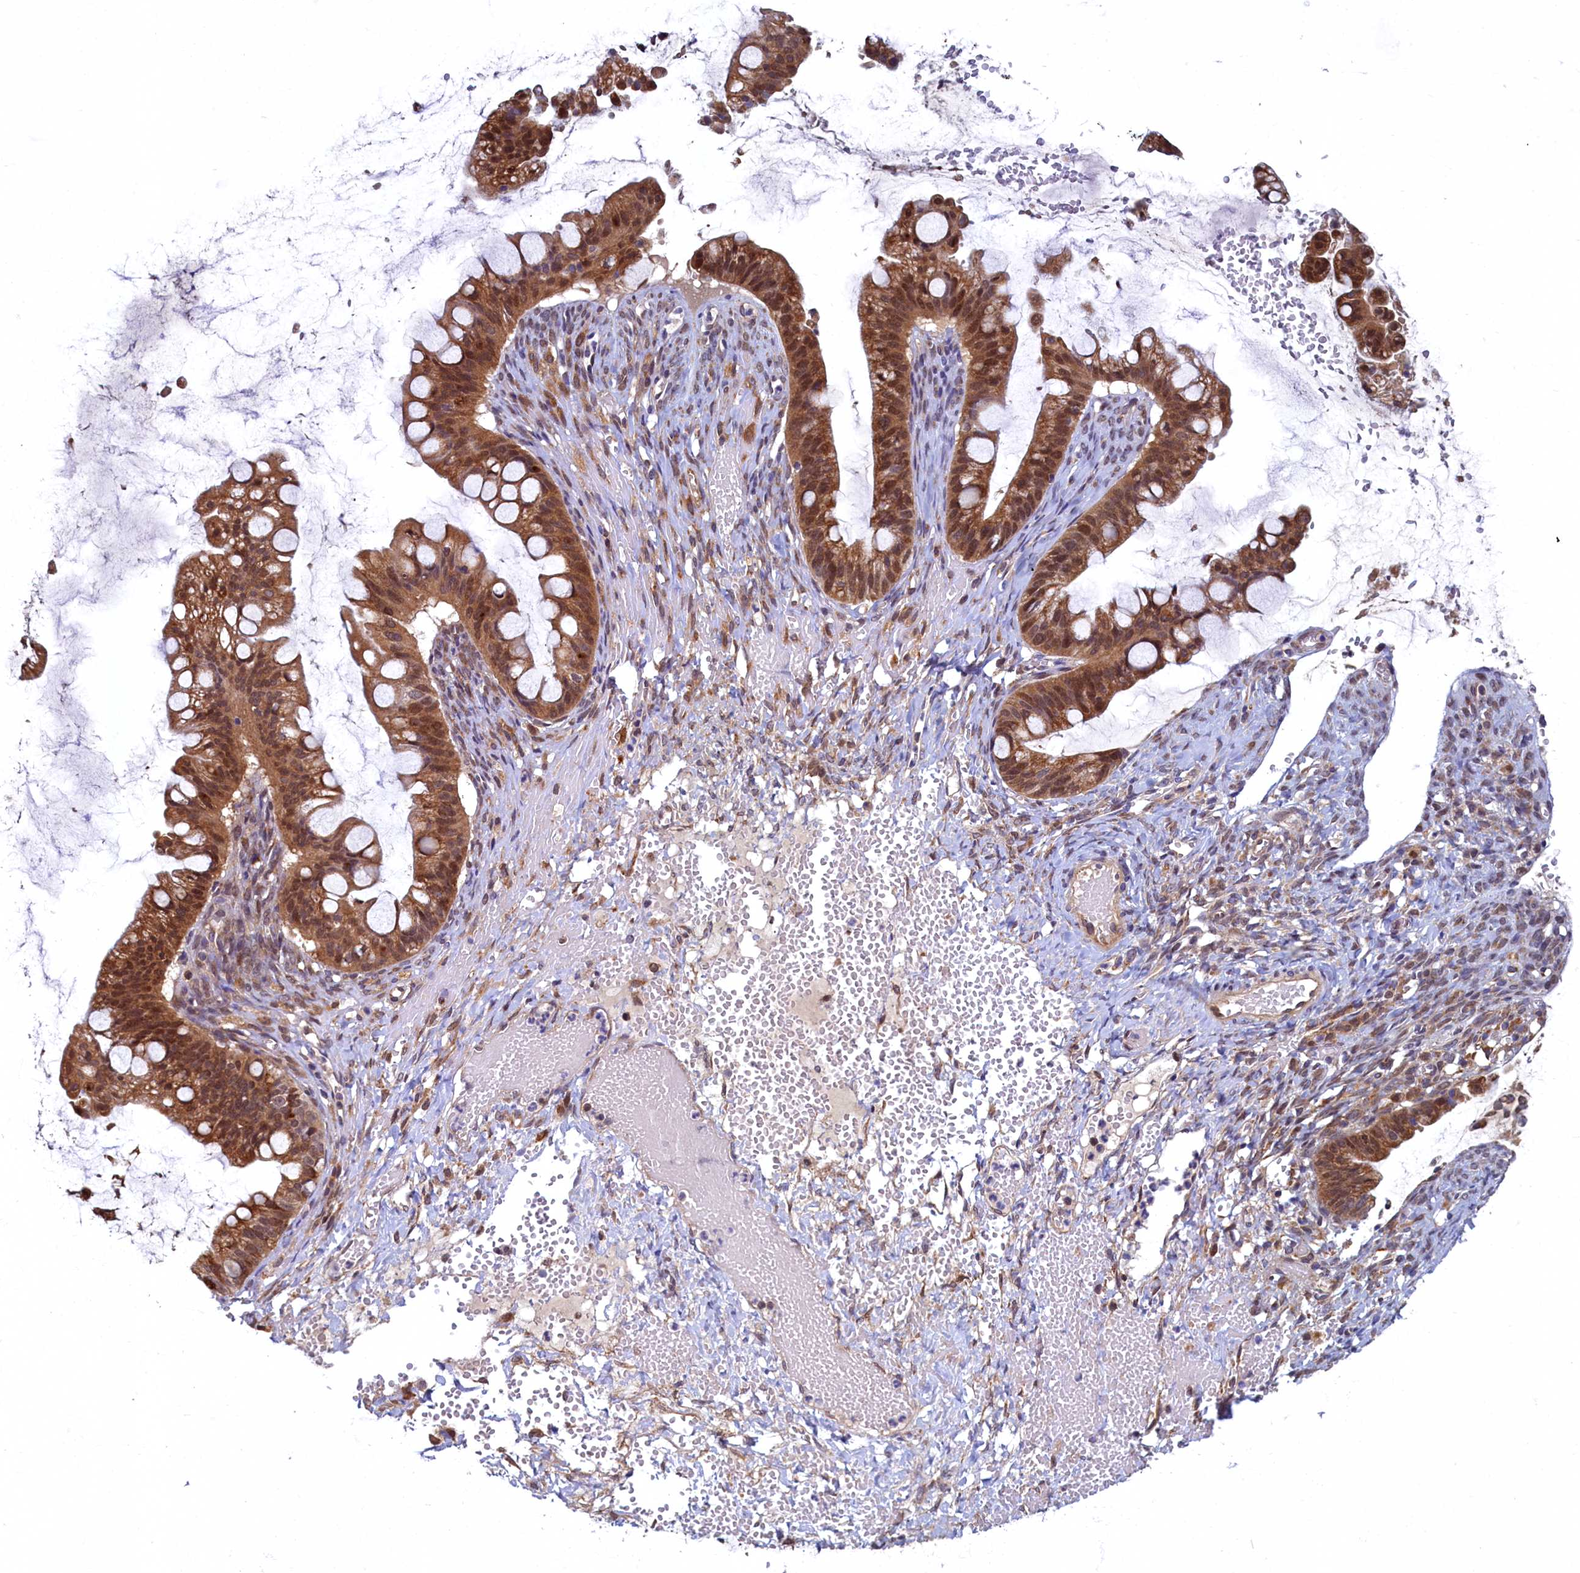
{"staining": {"intensity": "moderate", "quantity": ">75%", "location": "cytoplasmic/membranous,nuclear"}, "tissue": "ovarian cancer", "cell_type": "Tumor cells", "image_type": "cancer", "snomed": [{"axis": "morphology", "description": "Cystadenocarcinoma, mucinous, NOS"}, {"axis": "topography", "description": "Ovary"}], "caption": "DAB immunohistochemical staining of ovarian mucinous cystadenocarcinoma demonstrates moderate cytoplasmic/membranous and nuclear protein staining in about >75% of tumor cells.", "gene": "SLC16A14", "patient": {"sex": "female", "age": 73}}